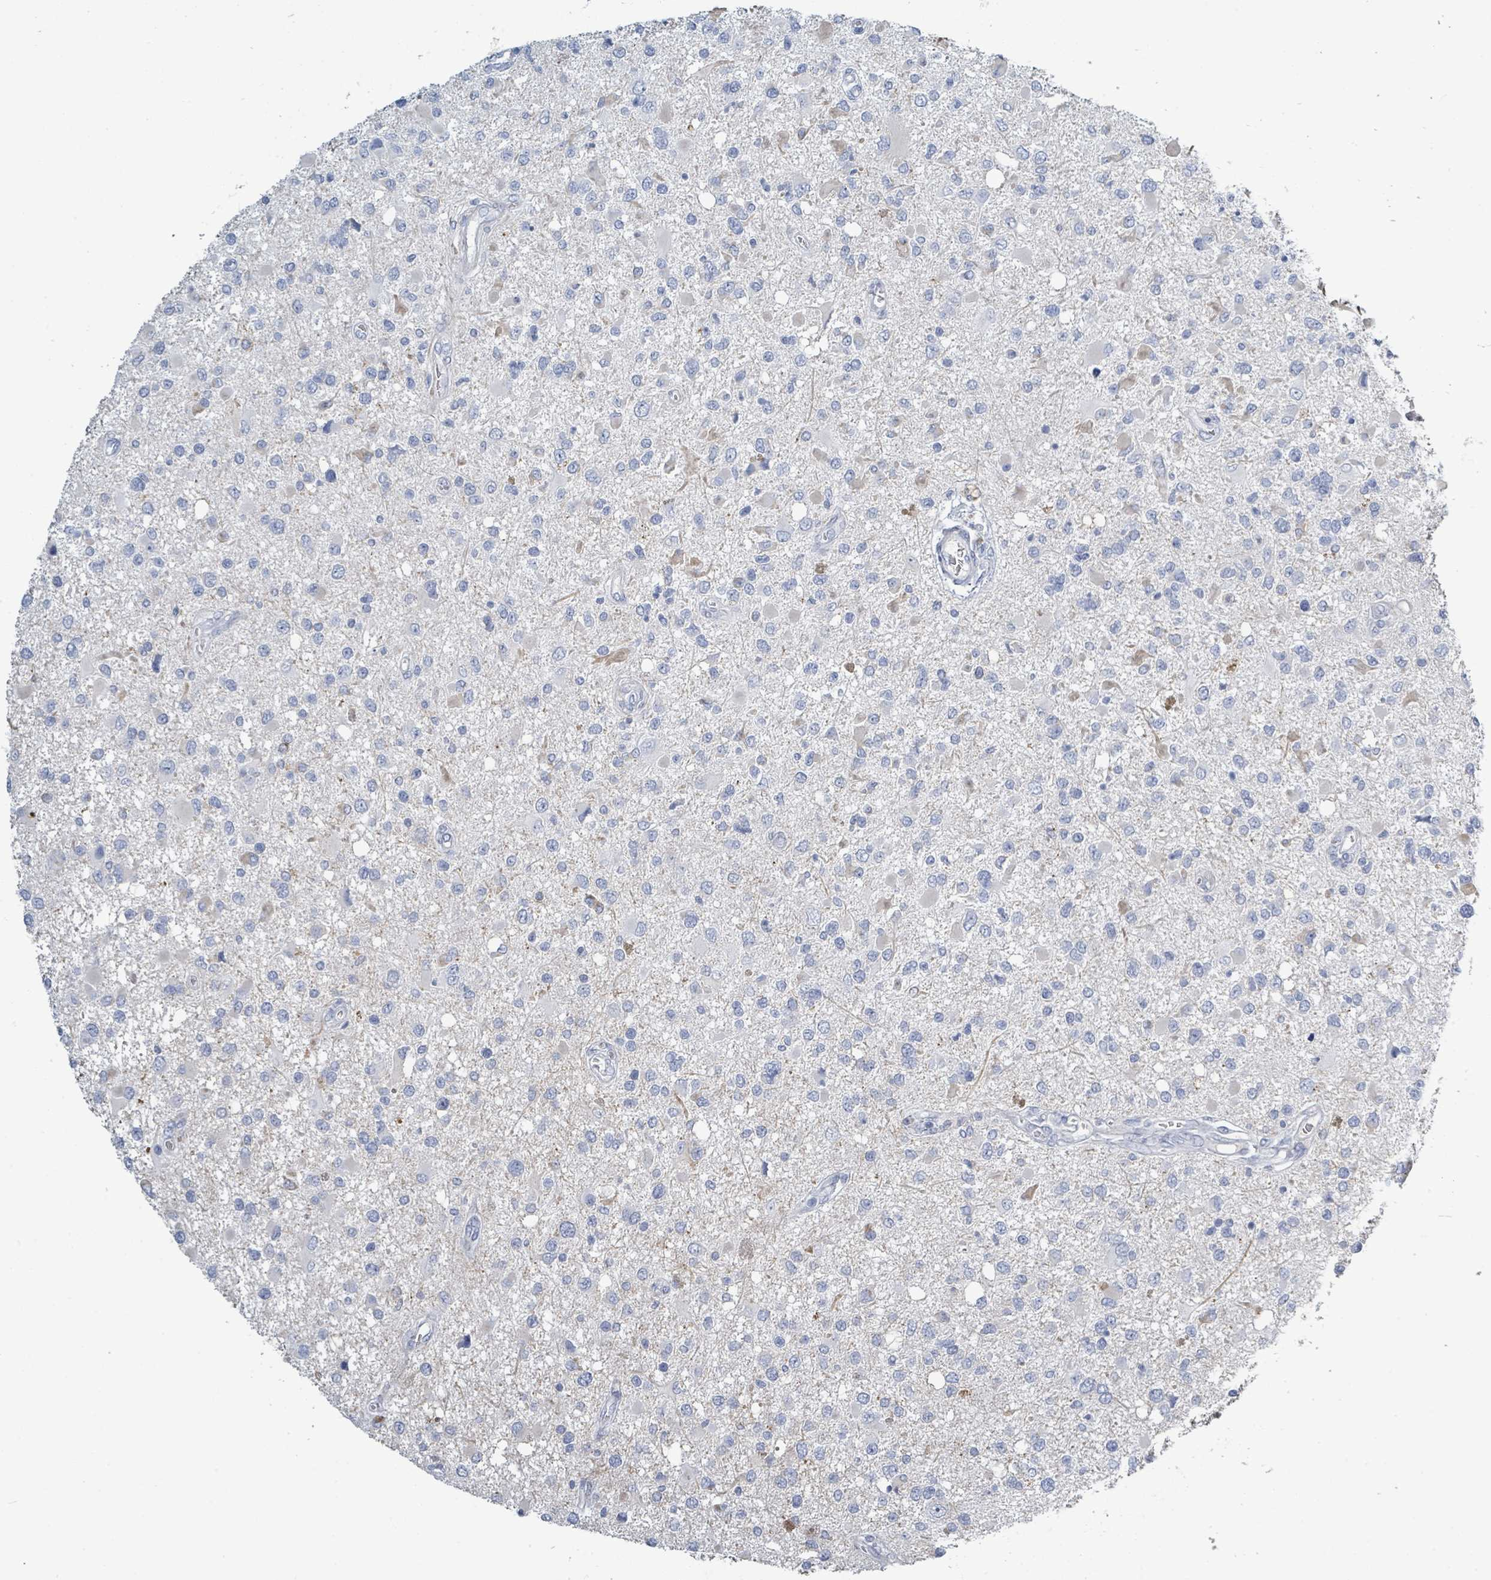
{"staining": {"intensity": "negative", "quantity": "none", "location": "none"}, "tissue": "glioma", "cell_type": "Tumor cells", "image_type": "cancer", "snomed": [{"axis": "morphology", "description": "Glioma, malignant, High grade"}, {"axis": "topography", "description": "Brain"}], "caption": "A histopathology image of glioma stained for a protein exhibits no brown staining in tumor cells. The staining was performed using DAB (3,3'-diaminobenzidine) to visualize the protein expression in brown, while the nuclei were stained in blue with hematoxylin (Magnification: 20x).", "gene": "RAB33B", "patient": {"sex": "male", "age": 53}}